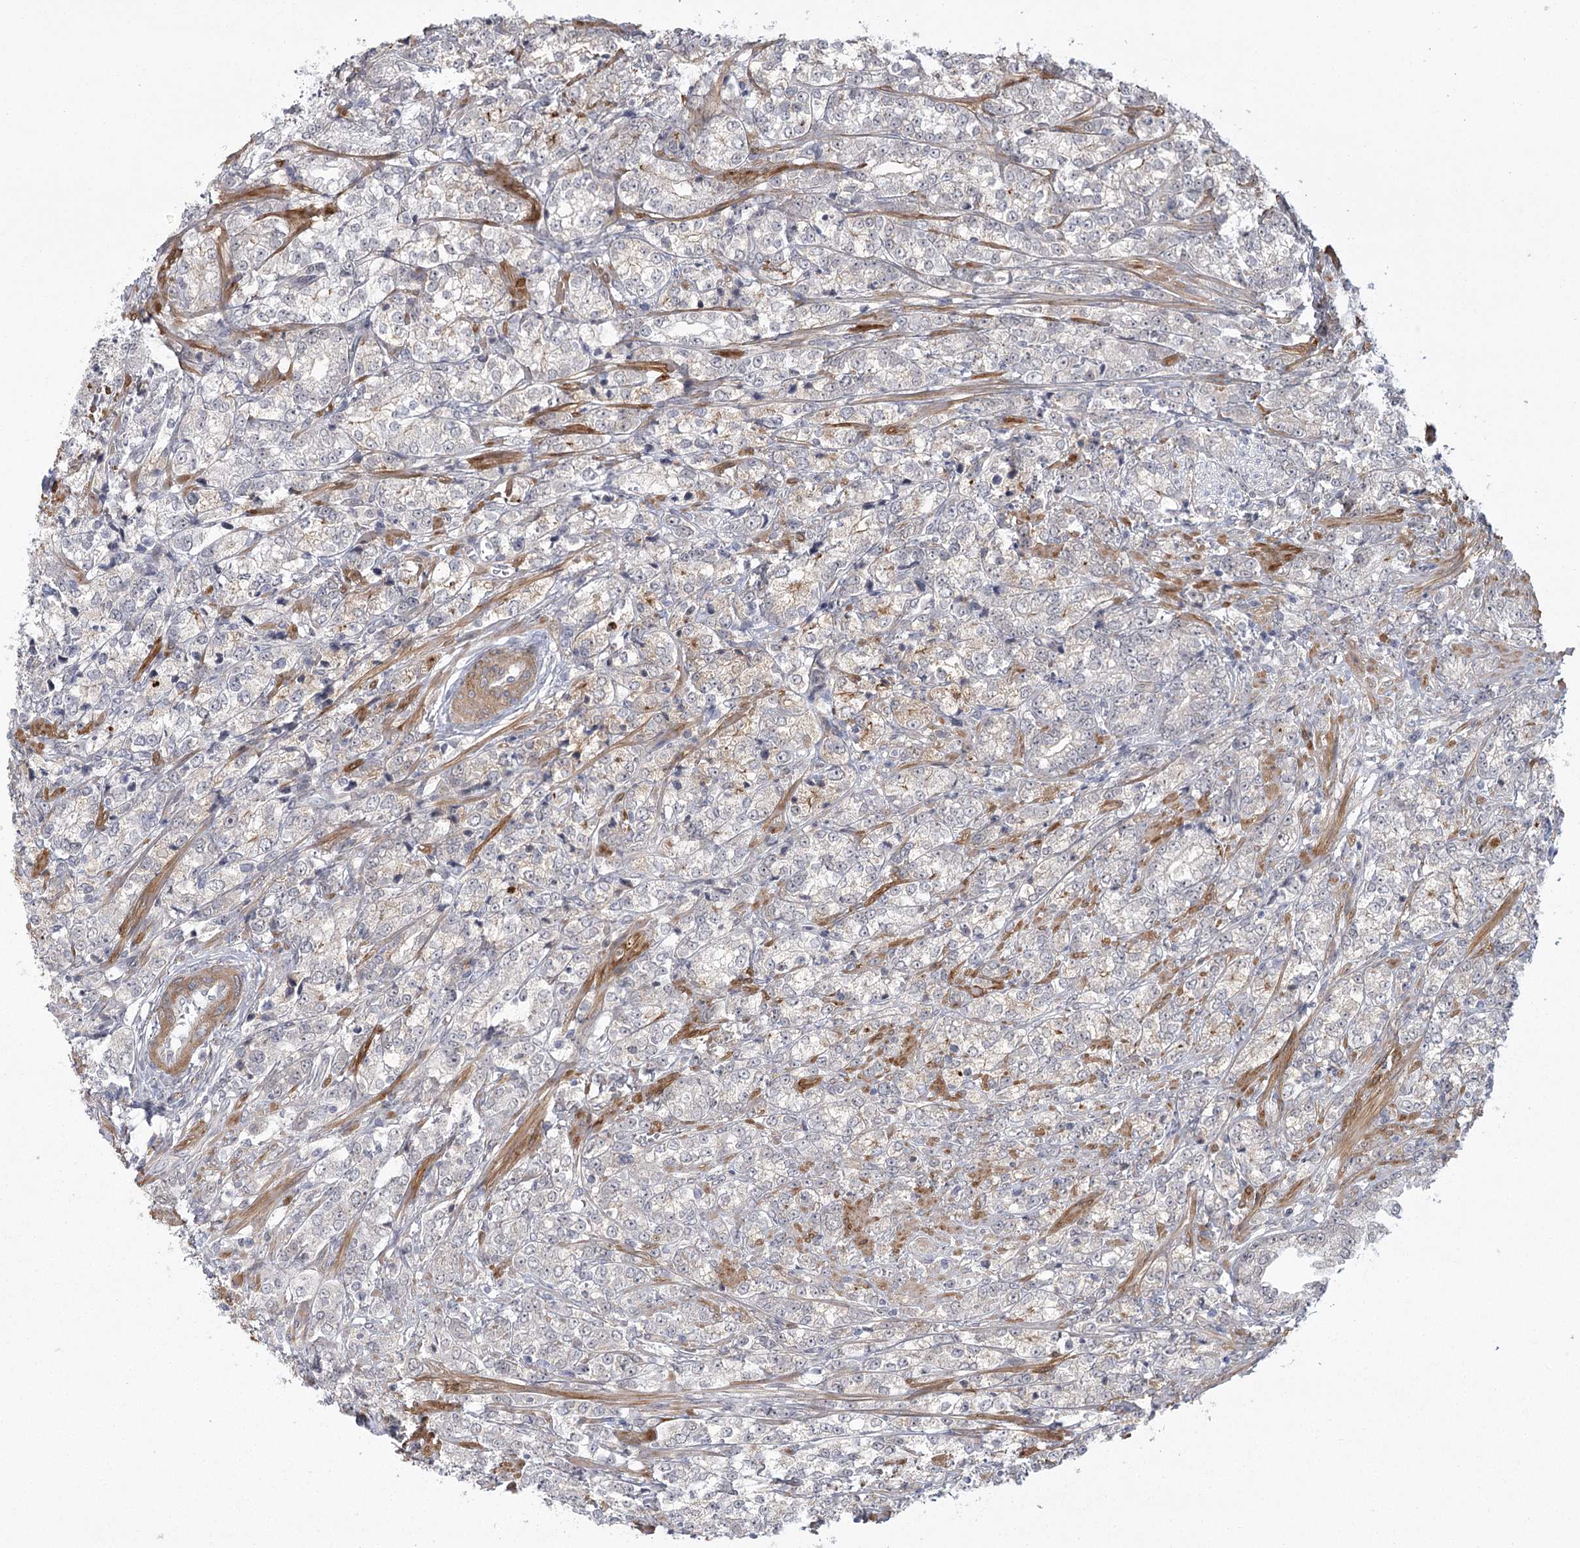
{"staining": {"intensity": "negative", "quantity": "none", "location": "none"}, "tissue": "prostate cancer", "cell_type": "Tumor cells", "image_type": "cancer", "snomed": [{"axis": "morphology", "description": "Adenocarcinoma, High grade"}, {"axis": "topography", "description": "Prostate"}], "caption": "High magnification brightfield microscopy of prostate adenocarcinoma (high-grade) stained with DAB (3,3'-diaminobenzidine) (brown) and counterstained with hematoxylin (blue): tumor cells show no significant expression.", "gene": "MED28", "patient": {"sex": "male", "age": 69}}